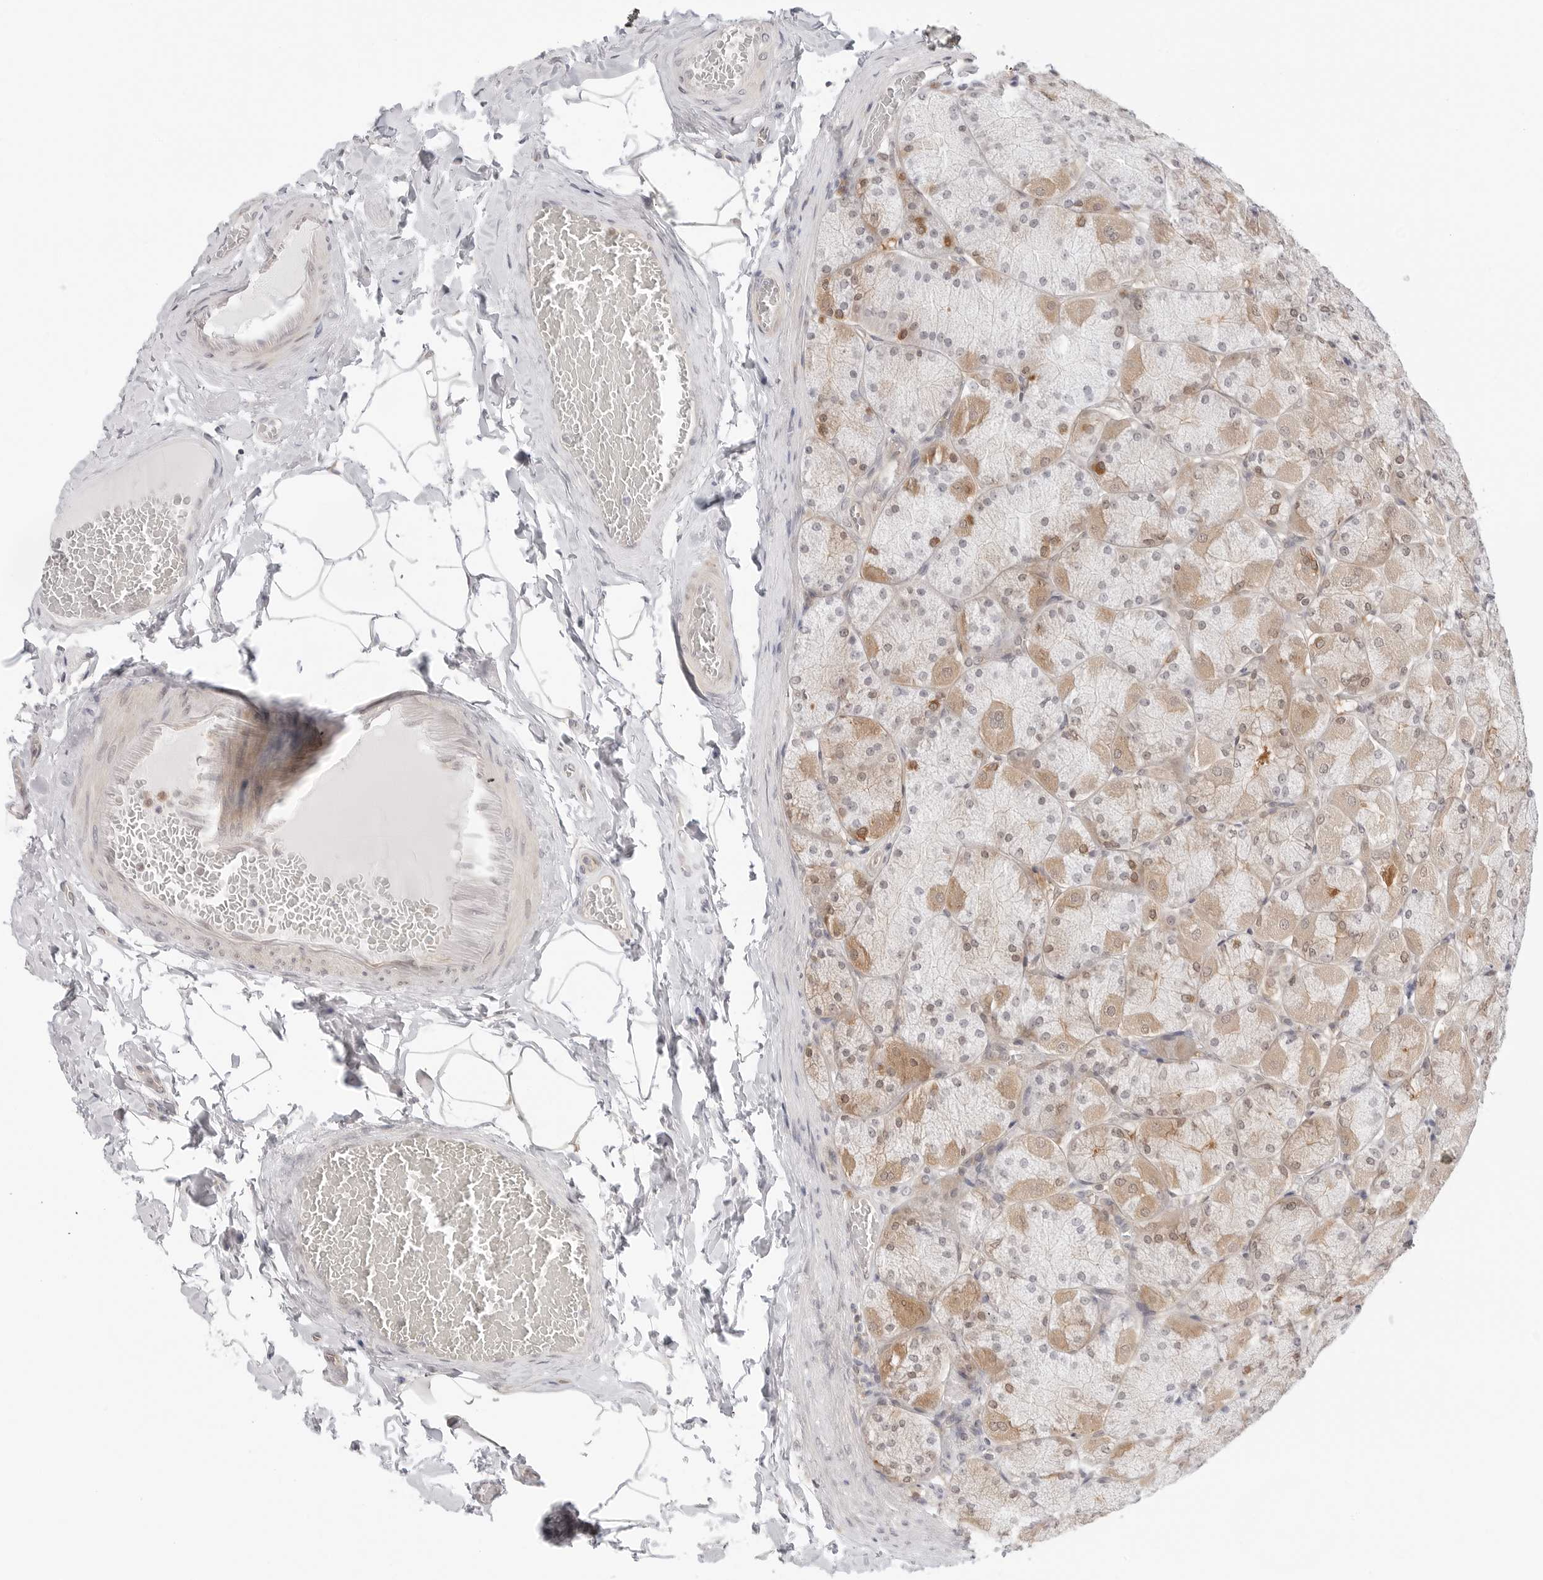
{"staining": {"intensity": "moderate", "quantity": "25%-75%", "location": "cytoplasmic/membranous,nuclear"}, "tissue": "stomach", "cell_type": "Glandular cells", "image_type": "normal", "snomed": [{"axis": "morphology", "description": "Normal tissue, NOS"}, {"axis": "topography", "description": "Stomach, upper"}], "caption": "Immunohistochemical staining of benign stomach demonstrates 25%-75% levels of moderate cytoplasmic/membranous,nuclear protein expression in approximately 25%-75% of glandular cells.", "gene": "NUDC", "patient": {"sex": "female", "age": 56}}